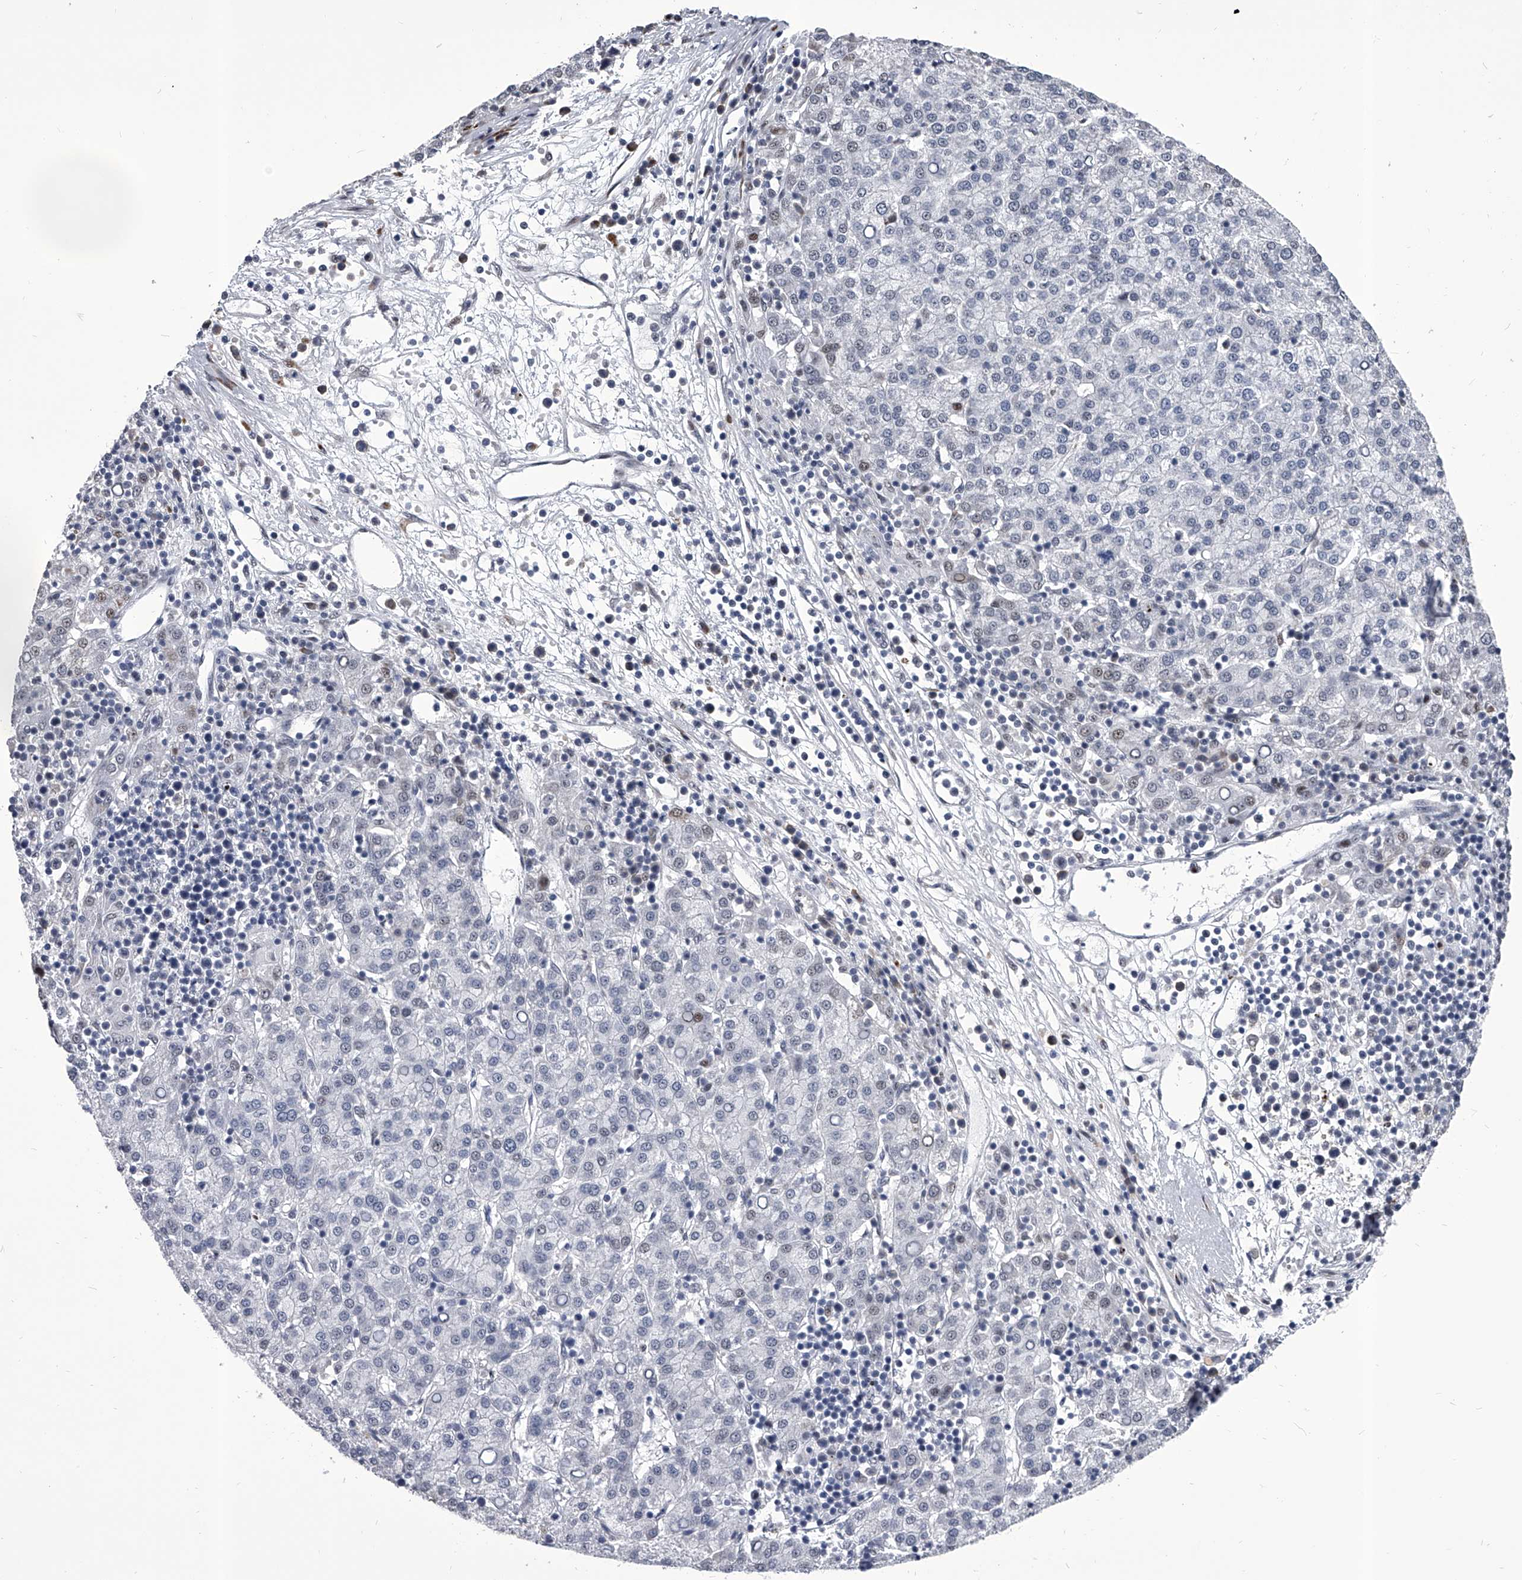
{"staining": {"intensity": "negative", "quantity": "none", "location": "none"}, "tissue": "liver cancer", "cell_type": "Tumor cells", "image_type": "cancer", "snomed": [{"axis": "morphology", "description": "Carcinoma, Hepatocellular, NOS"}, {"axis": "topography", "description": "Liver"}], "caption": "Liver cancer was stained to show a protein in brown. There is no significant expression in tumor cells.", "gene": "CMTR1", "patient": {"sex": "female", "age": 58}}